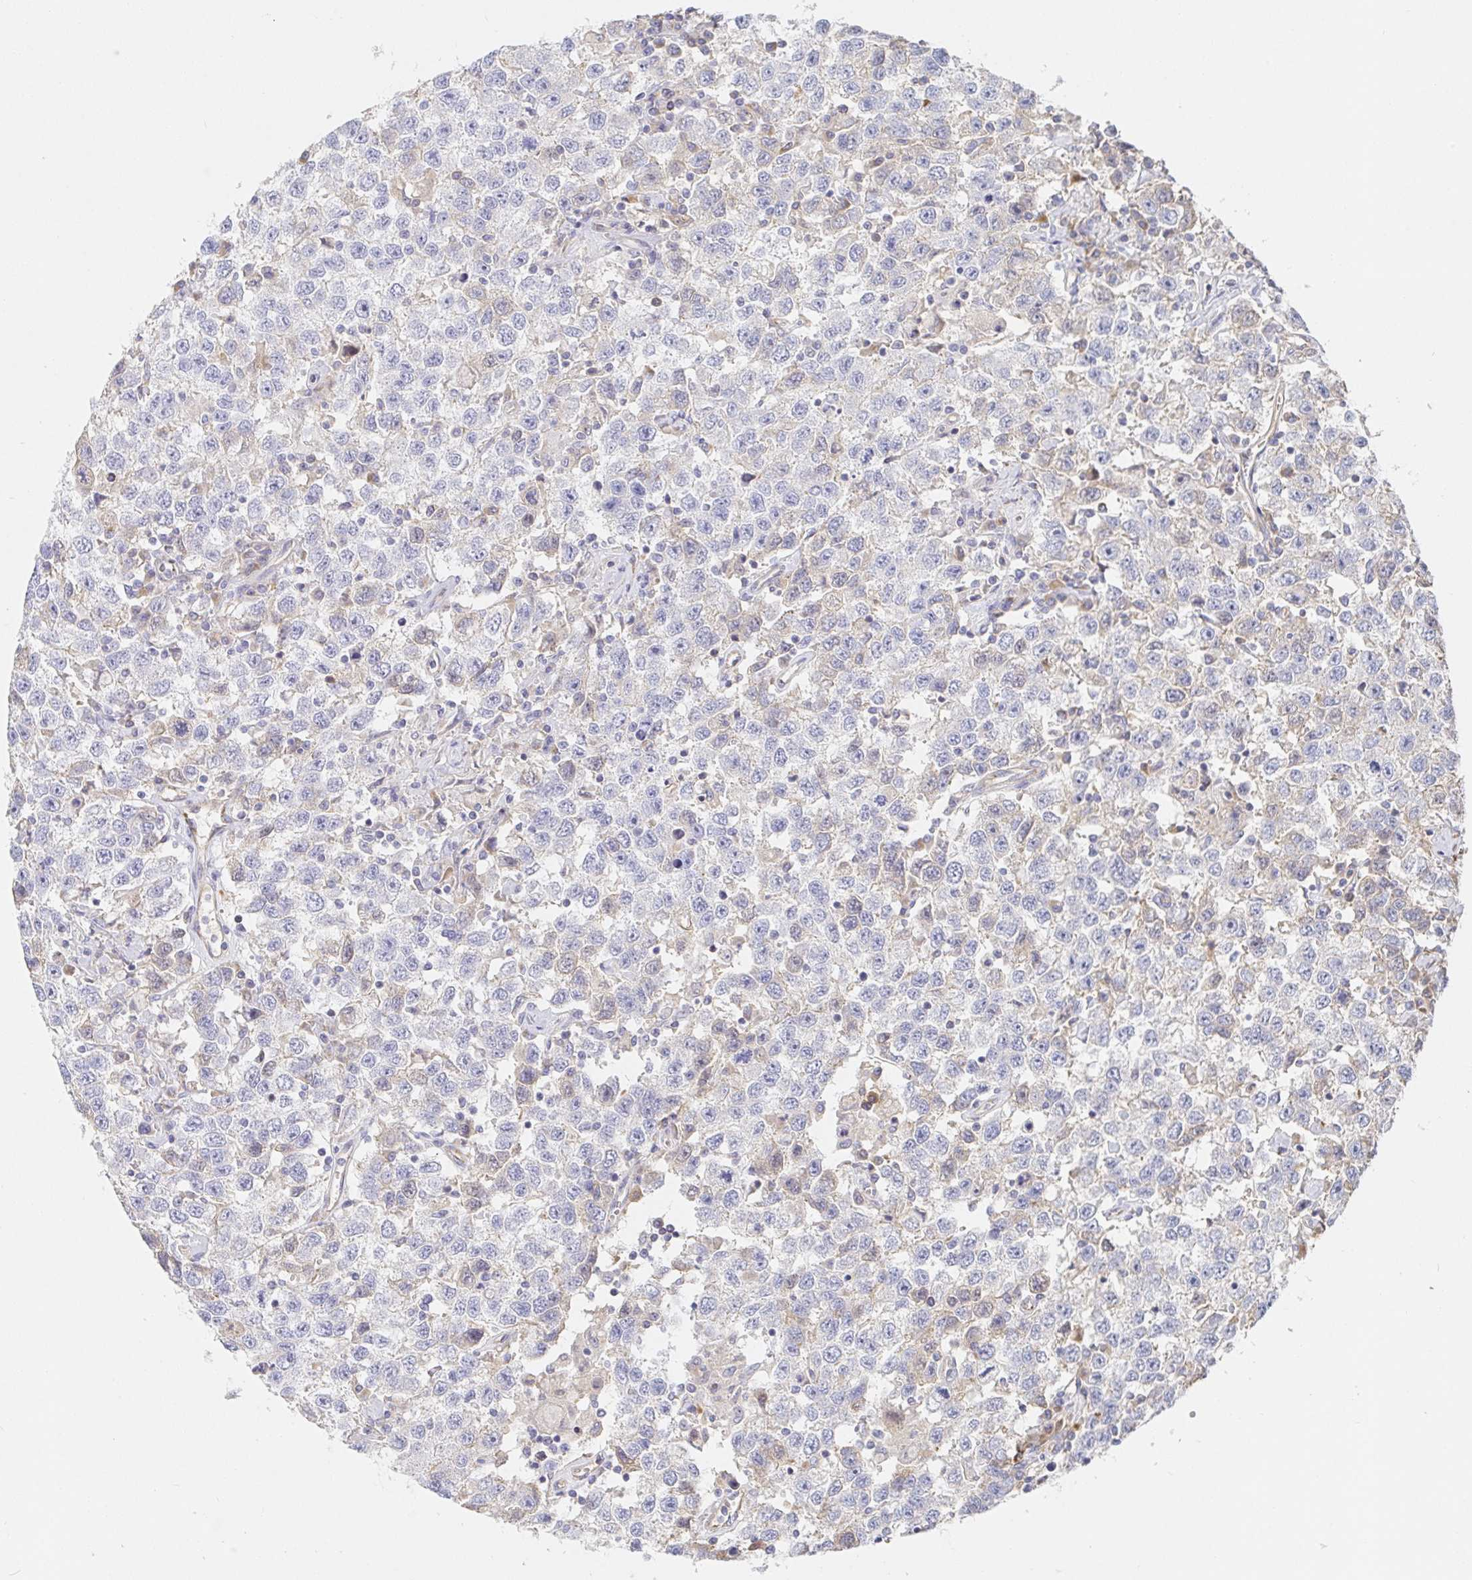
{"staining": {"intensity": "negative", "quantity": "none", "location": "none"}, "tissue": "testis cancer", "cell_type": "Tumor cells", "image_type": "cancer", "snomed": [{"axis": "morphology", "description": "Seminoma, NOS"}, {"axis": "topography", "description": "Testis"}], "caption": "An IHC image of testis cancer is shown. There is no staining in tumor cells of testis cancer. (Stains: DAB IHC with hematoxylin counter stain, Microscopy: brightfield microscopy at high magnification).", "gene": "IRAK2", "patient": {"sex": "male", "age": 41}}